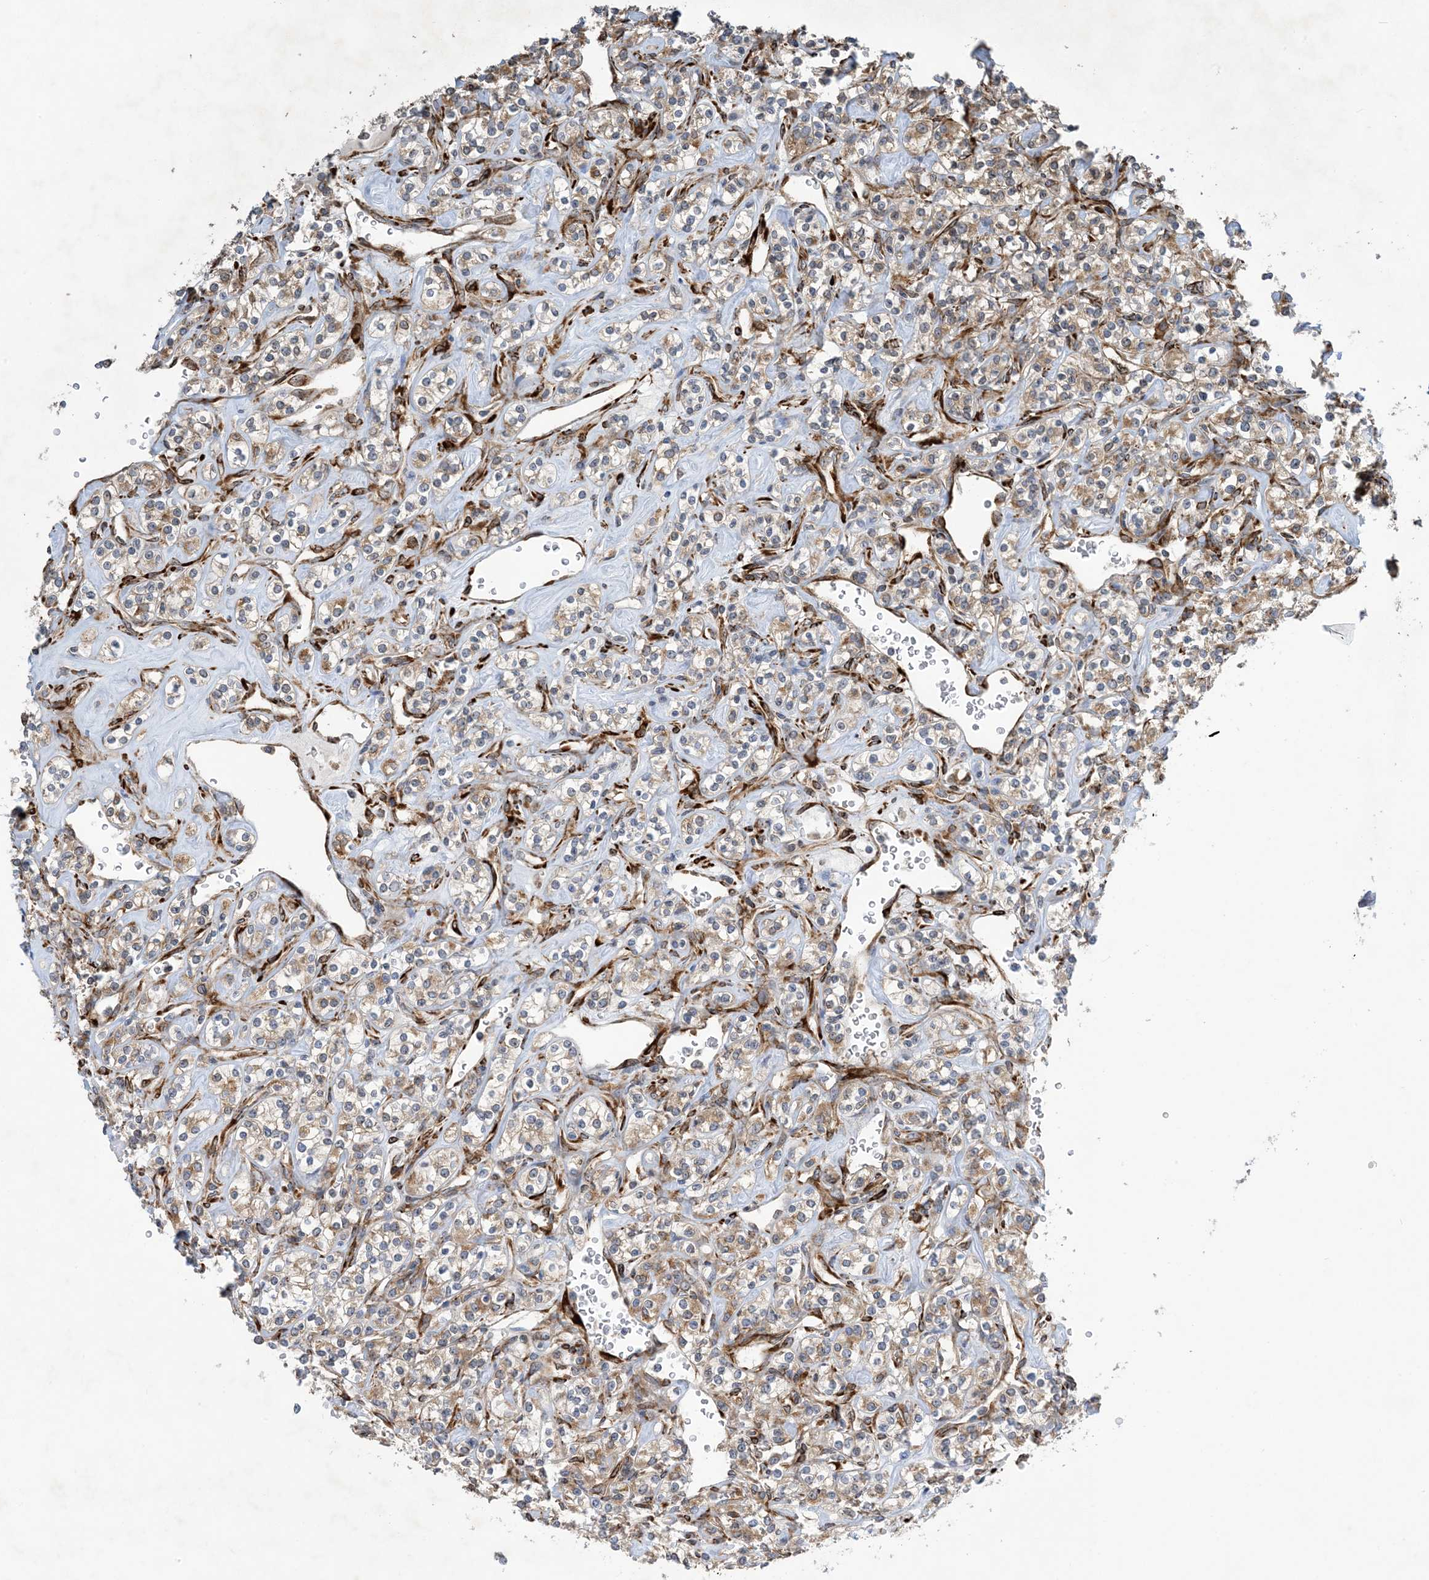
{"staining": {"intensity": "weak", "quantity": "25%-75%", "location": "cytoplasmic/membranous"}, "tissue": "renal cancer", "cell_type": "Tumor cells", "image_type": "cancer", "snomed": [{"axis": "morphology", "description": "Adenocarcinoma, NOS"}, {"axis": "topography", "description": "Kidney"}], "caption": "An image of renal adenocarcinoma stained for a protein exhibits weak cytoplasmic/membranous brown staining in tumor cells. The staining was performed using DAB, with brown indicating positive protein expression. Nuclei are stained blue with hematoxylin.", "gene": "ZBTB45", "patient": {"sex": "male", "age": 77}}